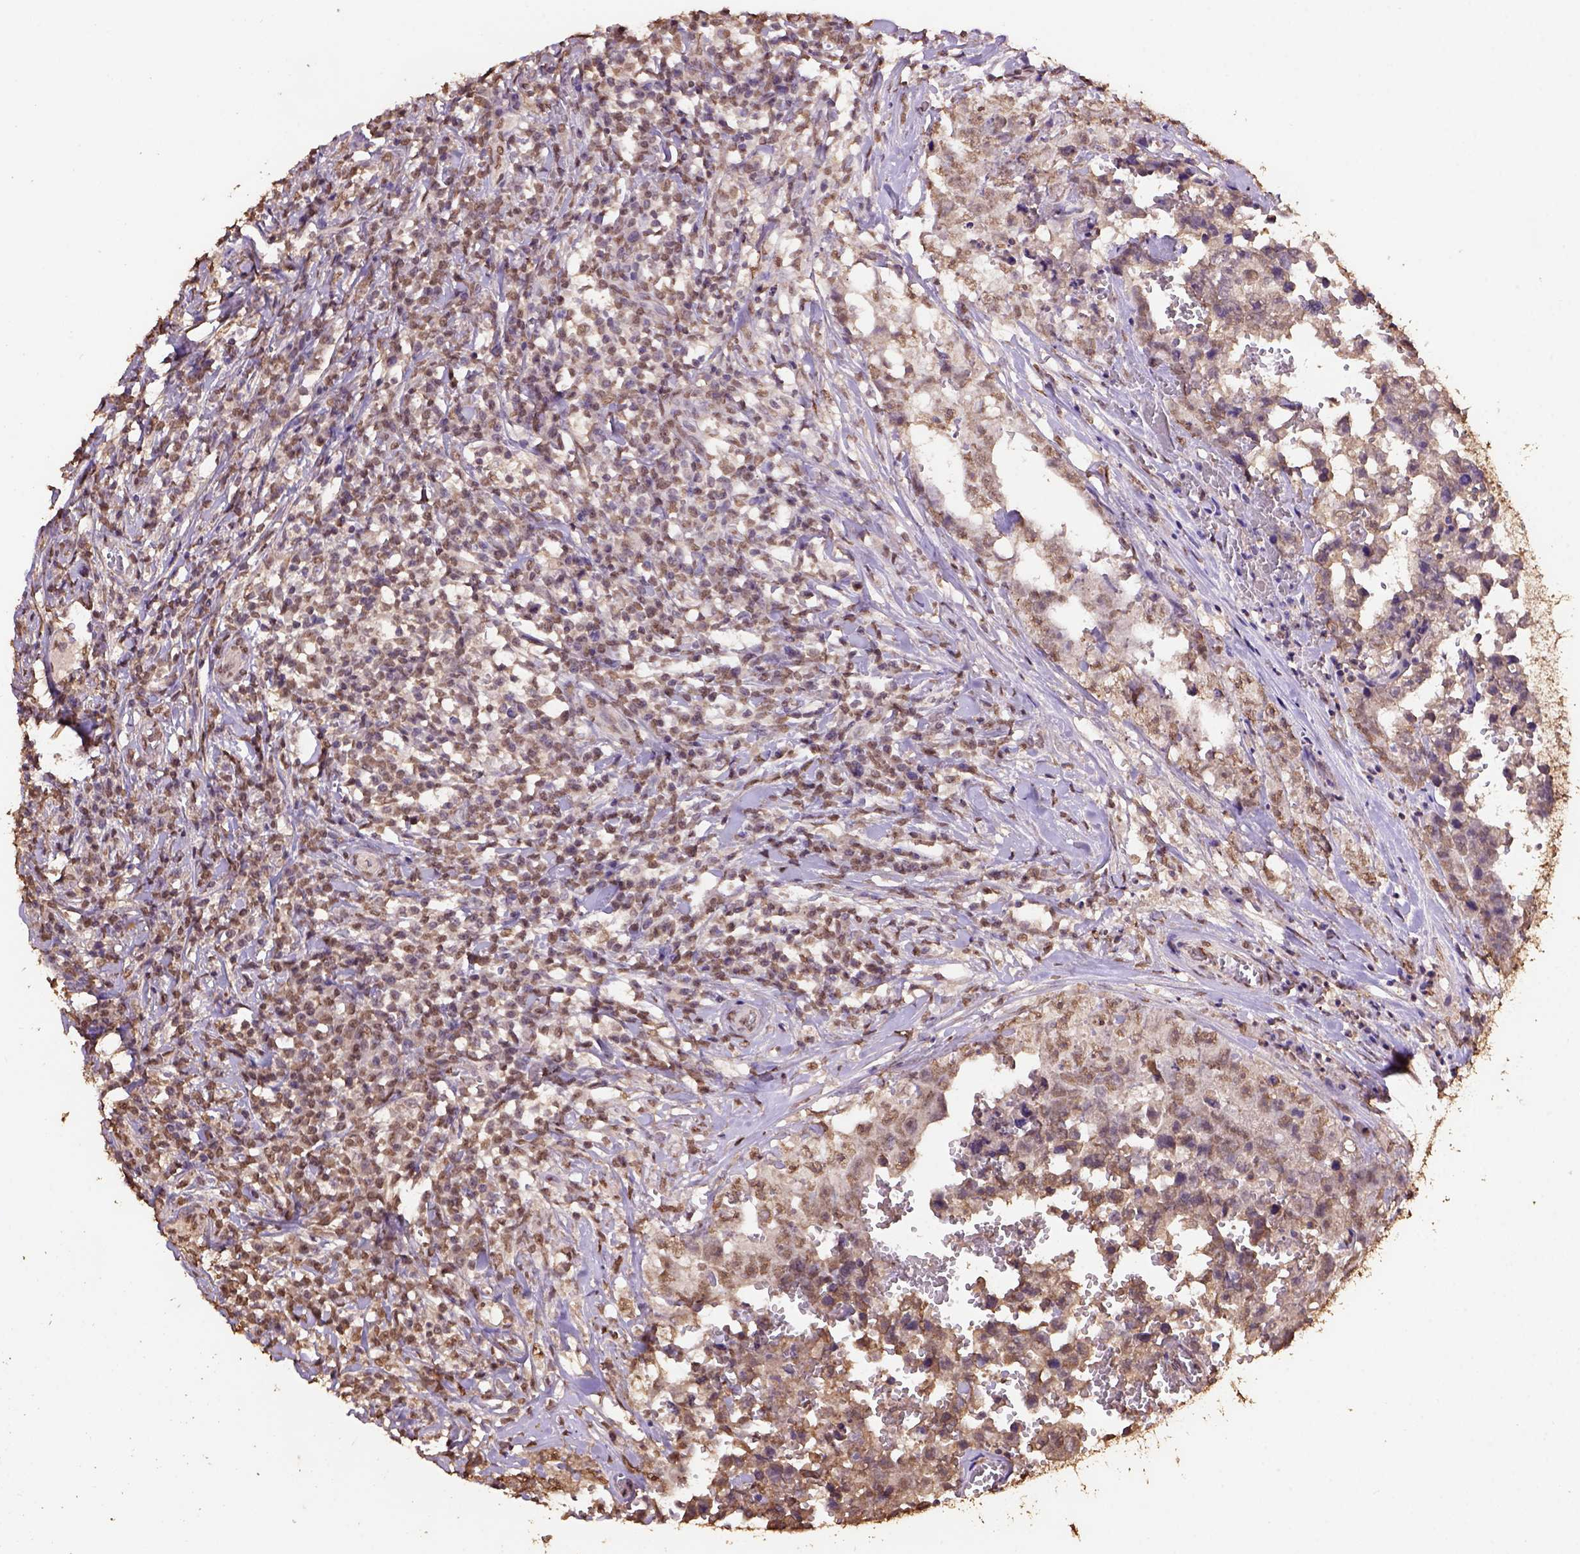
{"staining": {"intensity": "moderate", "quantity": "<25%", "location": "cytoplasmic/membranous"}, "tissue": "testis cancer", "cell_type": "Tumor cells", "image_type": "cancer", "snomed": [{"axis": "morphology", "description": "Carcinoma, Embryonal, NOS"}, {"axis": "topography", "description": "Testis"}], "caption": "Immunohistochemical staining of human testis cancer demonstrates moderate cytoplasmic/membranous protein expression in about <25% of tumor cells.", "gene": "CSTF2T", "patient": {"sex": "male", "age": 36}}